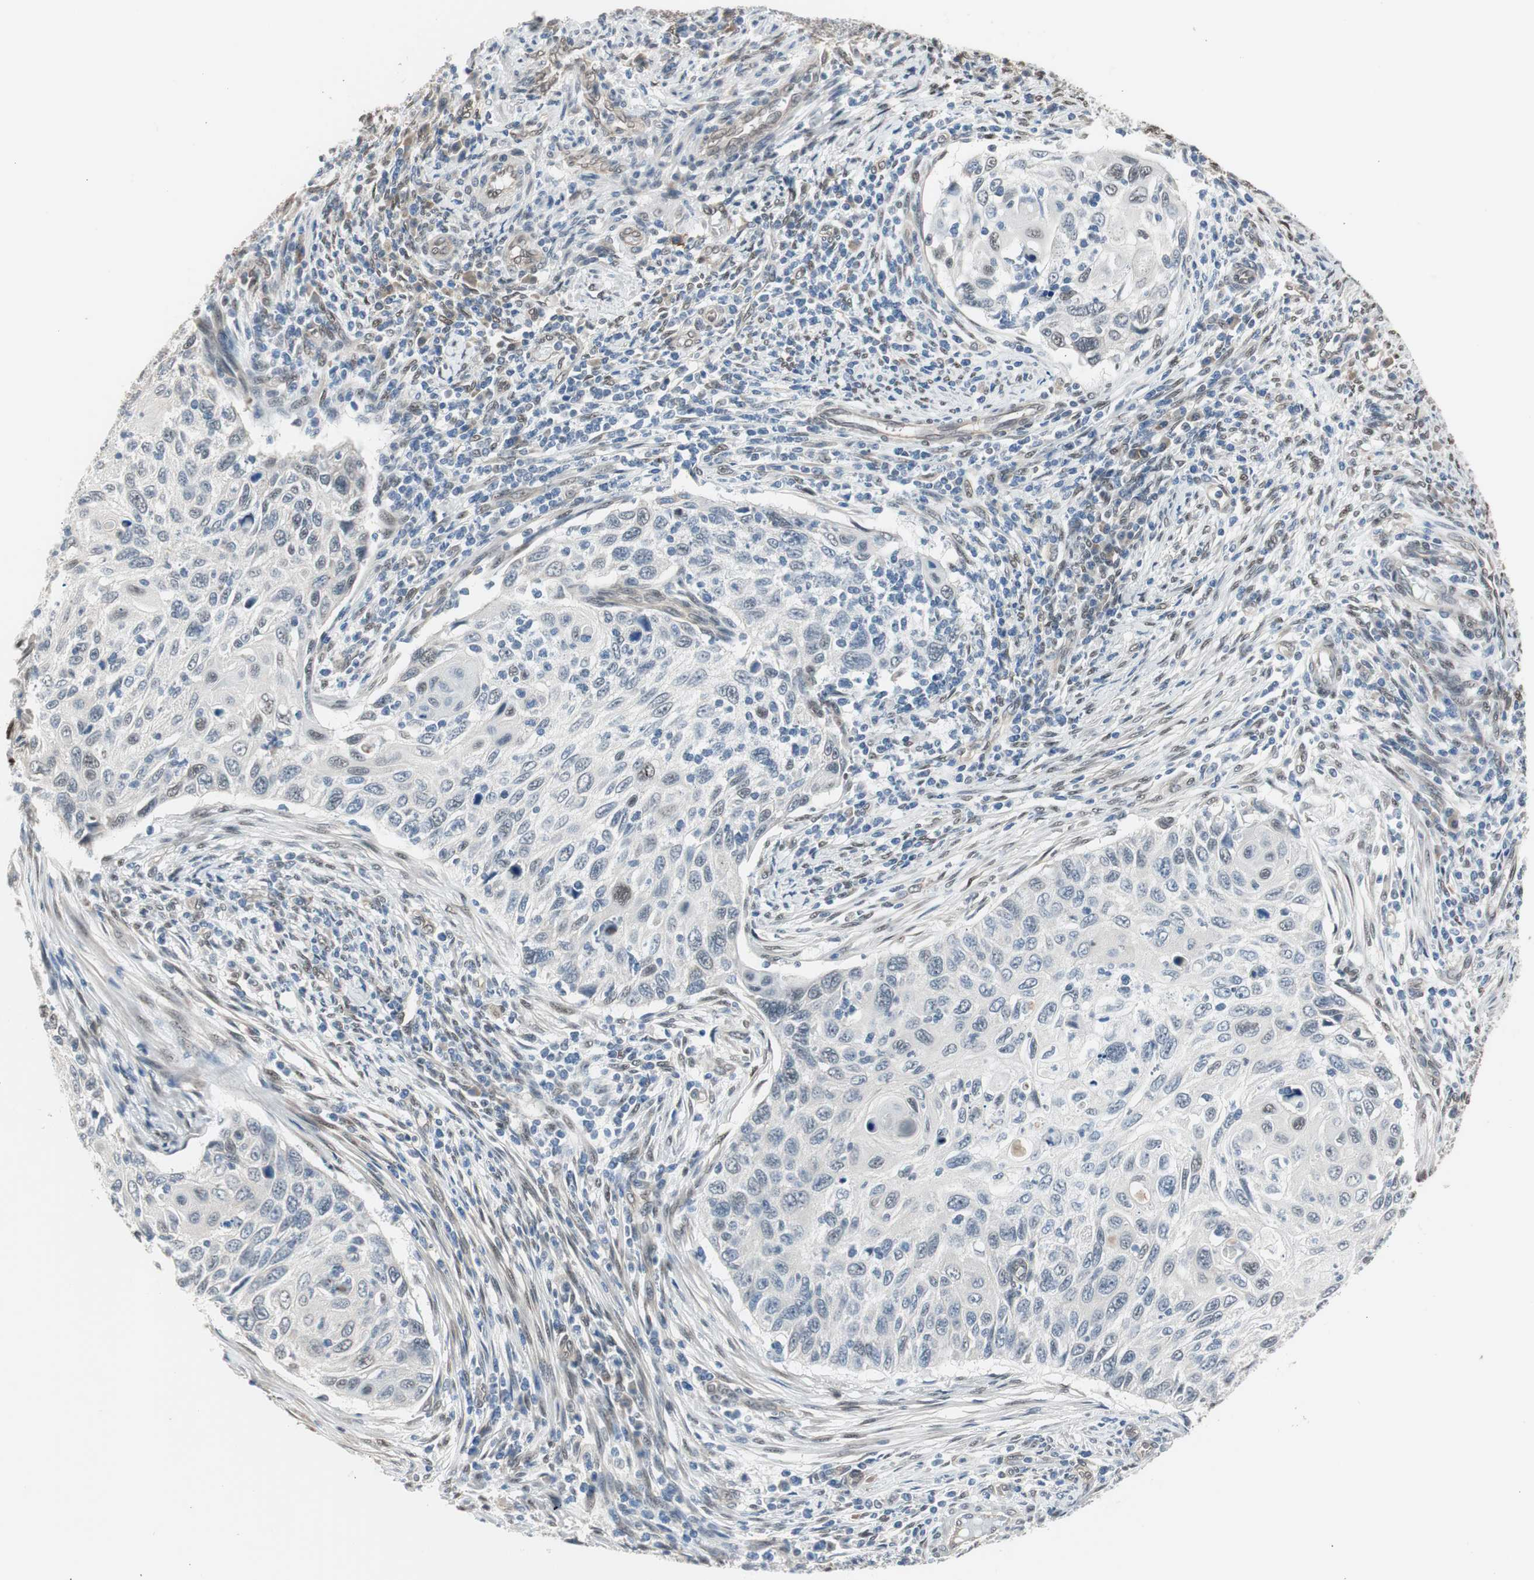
{"staining": {"intensity": "negative", "quantity": "none", "location": "none"}, "tissue": "cervical cancer", "cell_type": "Tumor cells", "image_type": "cancer", "snomed": [{"axis": "morphology", "description": "Squamous cell carcinoma, NOS"}, {"axis": "topography", "description": "Cervix"}], "caption": "This is a photomicrograph of immunohistochemistry (IHC) staining of cervical cancer (squamous cell carcinoma), which shows no staining in tumor cells.", "gene": "PML", "patient": {"sex": "female", "age": 70}}